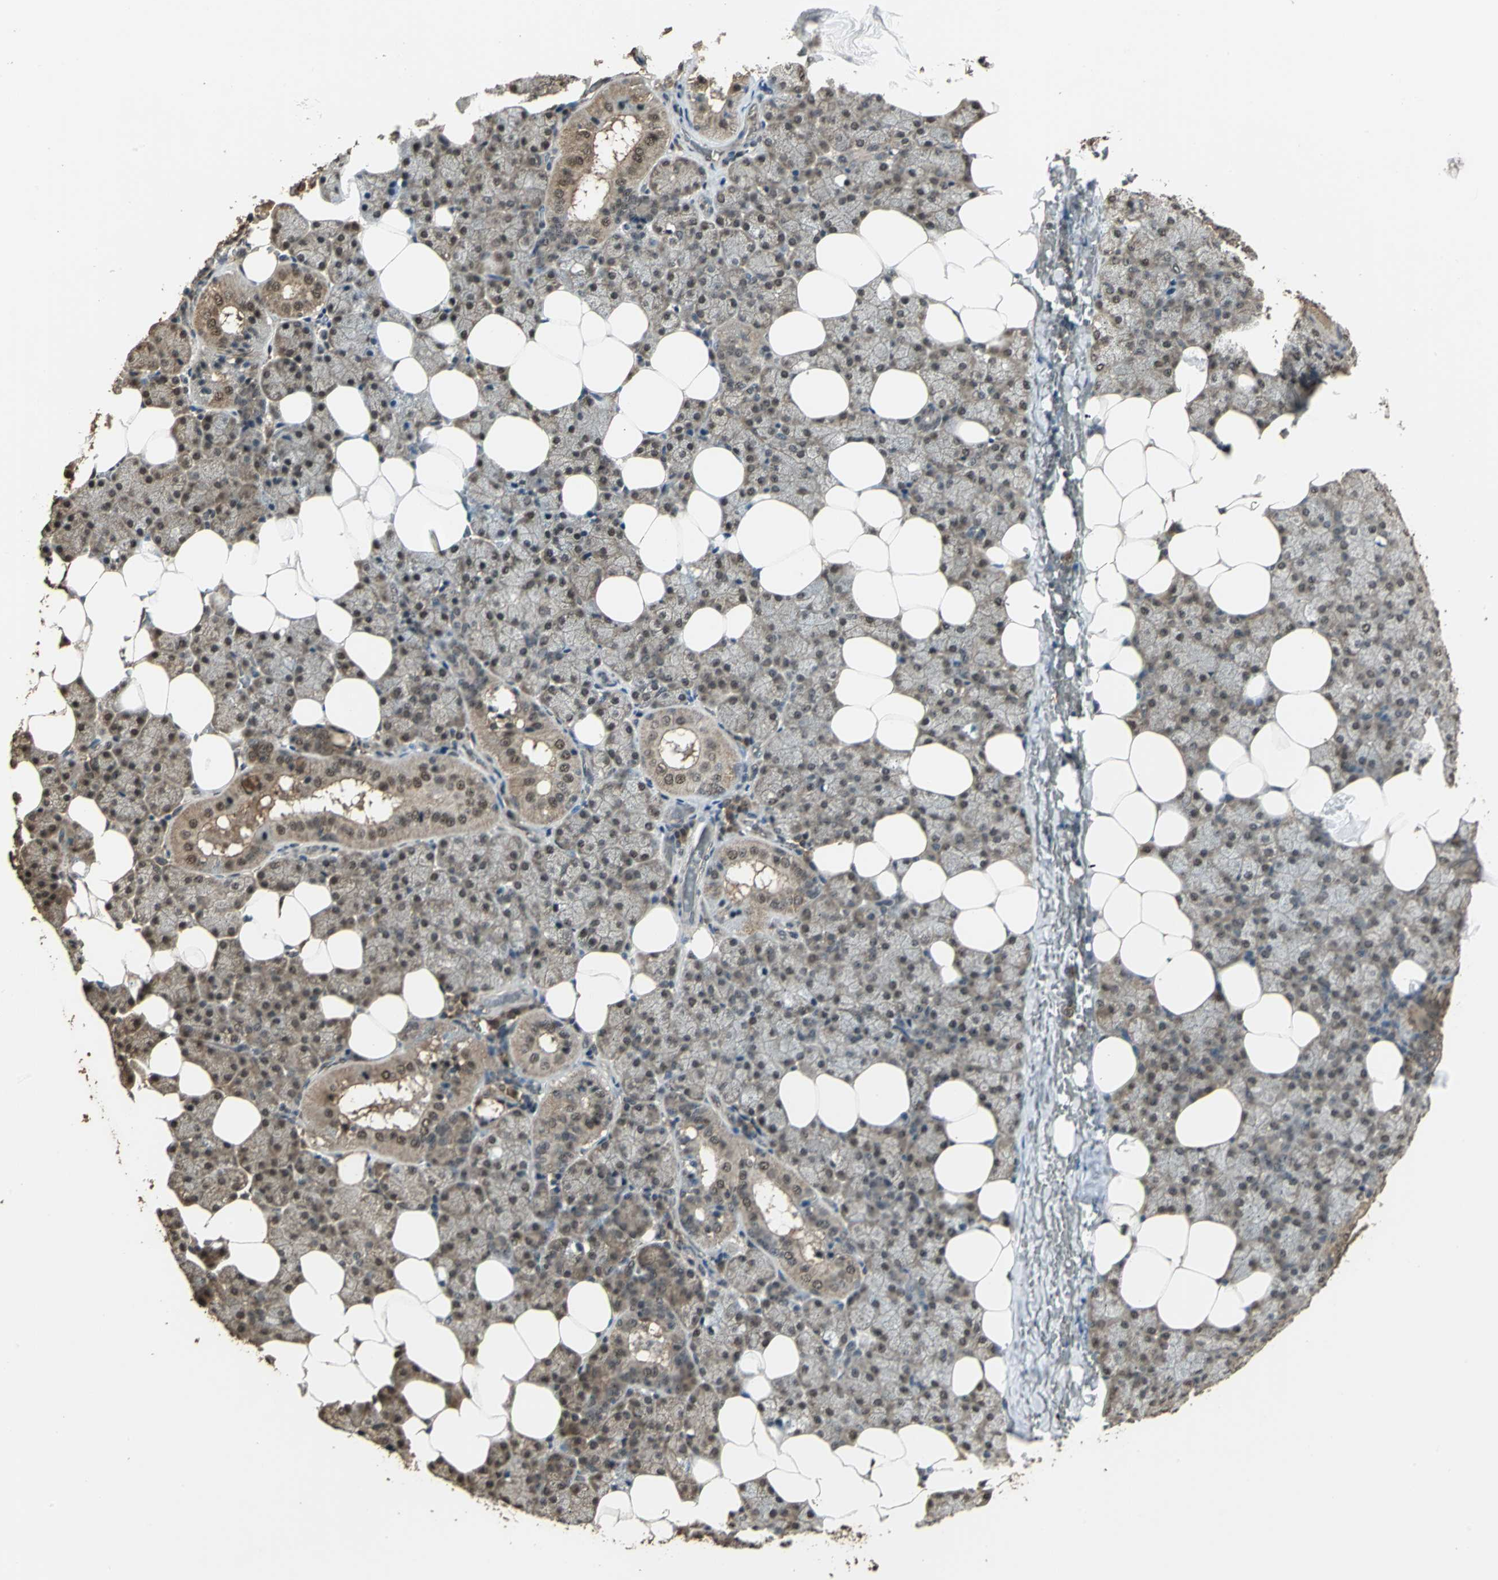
{"staining": {"intensity": "moderate", "quantity": "25%-75%", "location": "cytoplasmic/membranous"}, "tissue": "salivary gland", "cell_type": "Glandular cells", "image_type": "normal", "snomed": [{"axis": "morphology", "description": "Normal tissue, NOS"}, {"axis": "topography", "description": "Lymph node"}, {"axis": "topography", "description": "Salivary gland"}], "caption": "Moderate cytoplasmic/membranous expression for a protein is identified in approximately 25%-75% of glandular cells of normal salivary gland using IHC.", "gene": "UCHL5", "patient": {"sex": "male", "age": 8}}